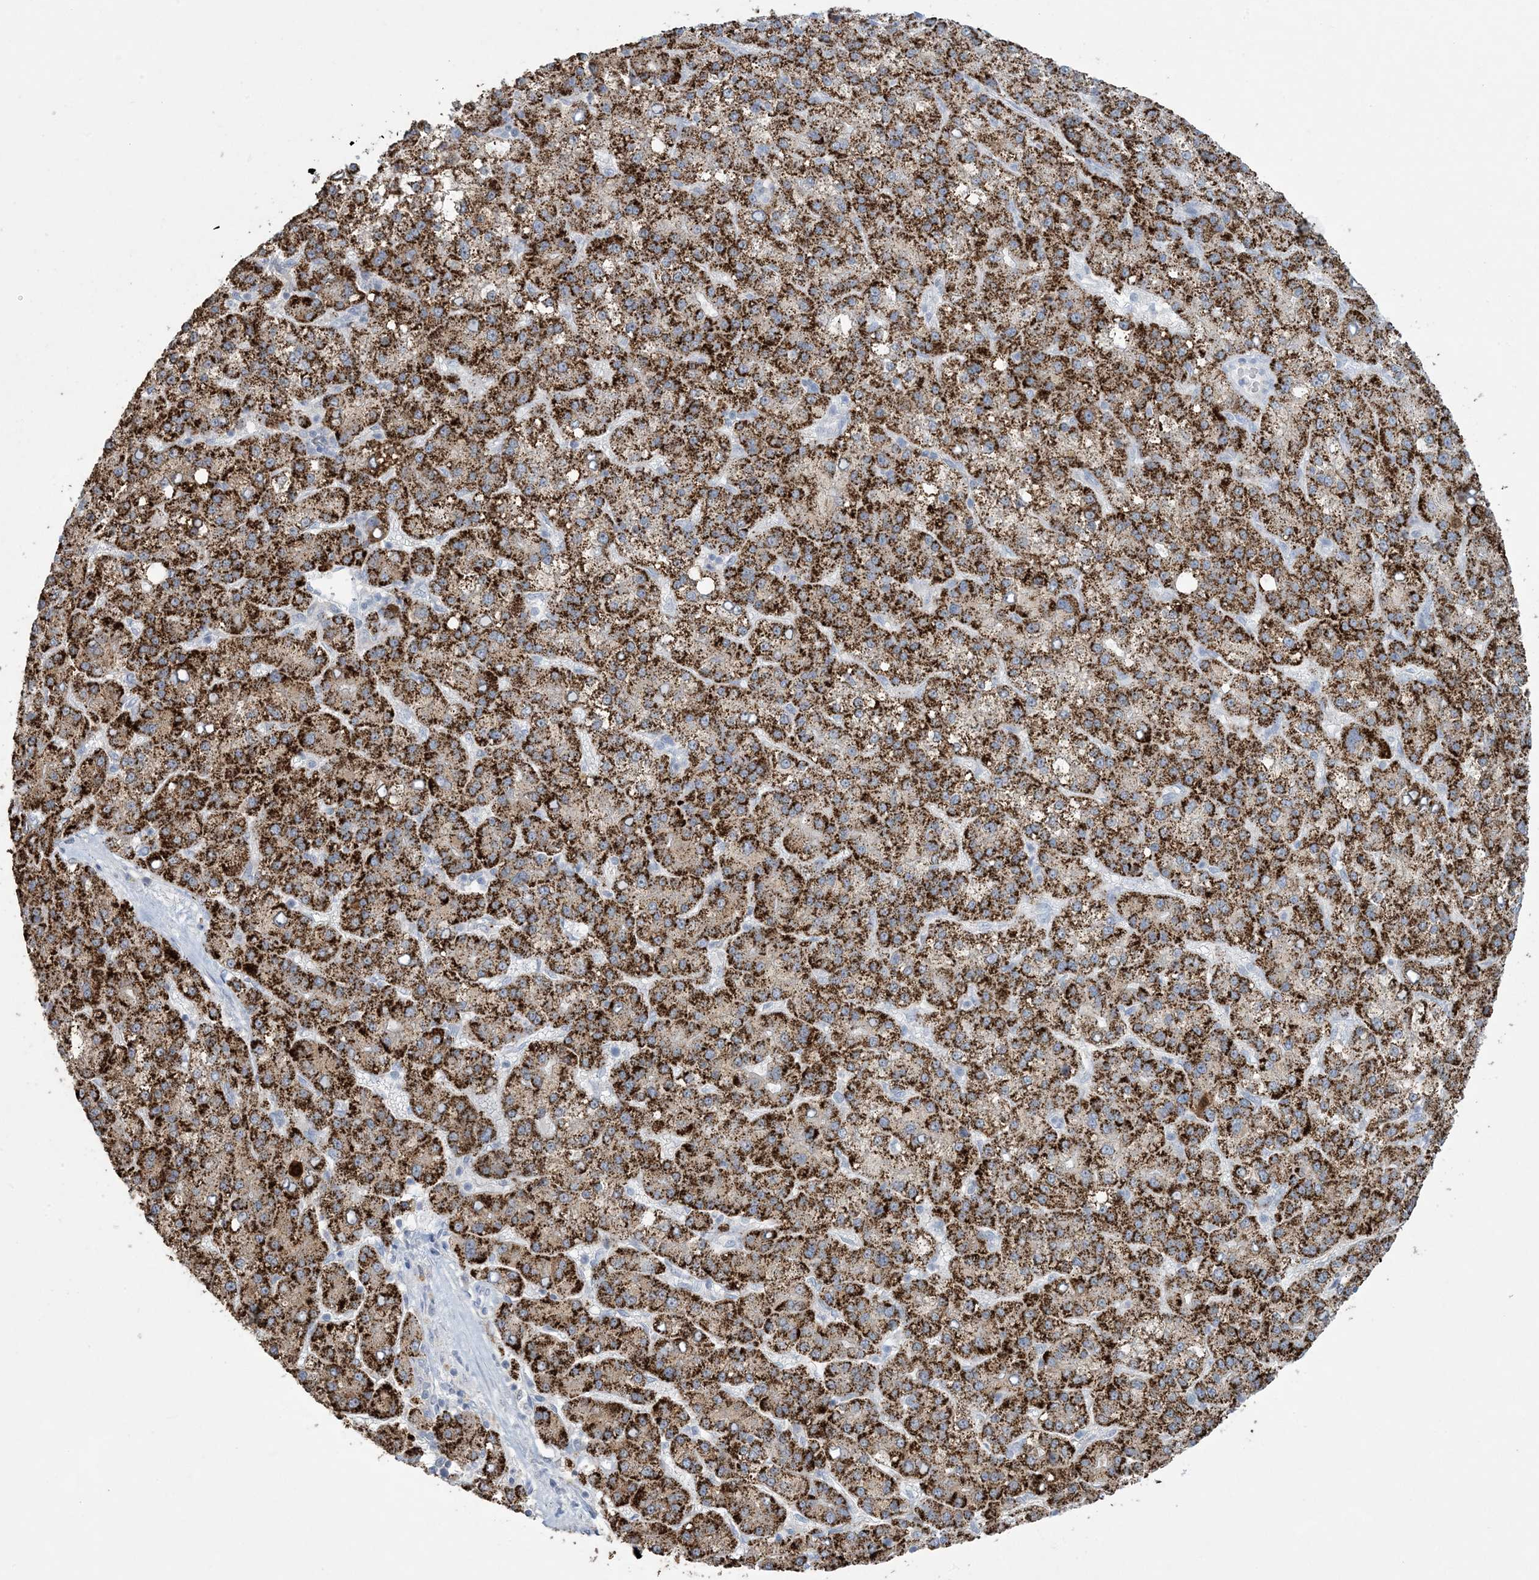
{"staining": {"intensity": "strong", "quantity": ">75%", "location": "cytoplasmic/membranous"}, "tissue": "liver cancer", "cell_type": "Tumor cells", "image_type": "cancer", "snomed": [{"axis": "morphology", "description": "Carcinoma, Hepatocellular, NOS"}, {"axis": "topography", "description": "Liver"}], "caption": "The histopathology image shows staining of hepatocellular carcinoma (liver), revealing strong cytoplasmic/membranous protein staining (brown color) within tumor cells.", "gene": "AGXT", "patient": {"sex": "female", "age": 58}}